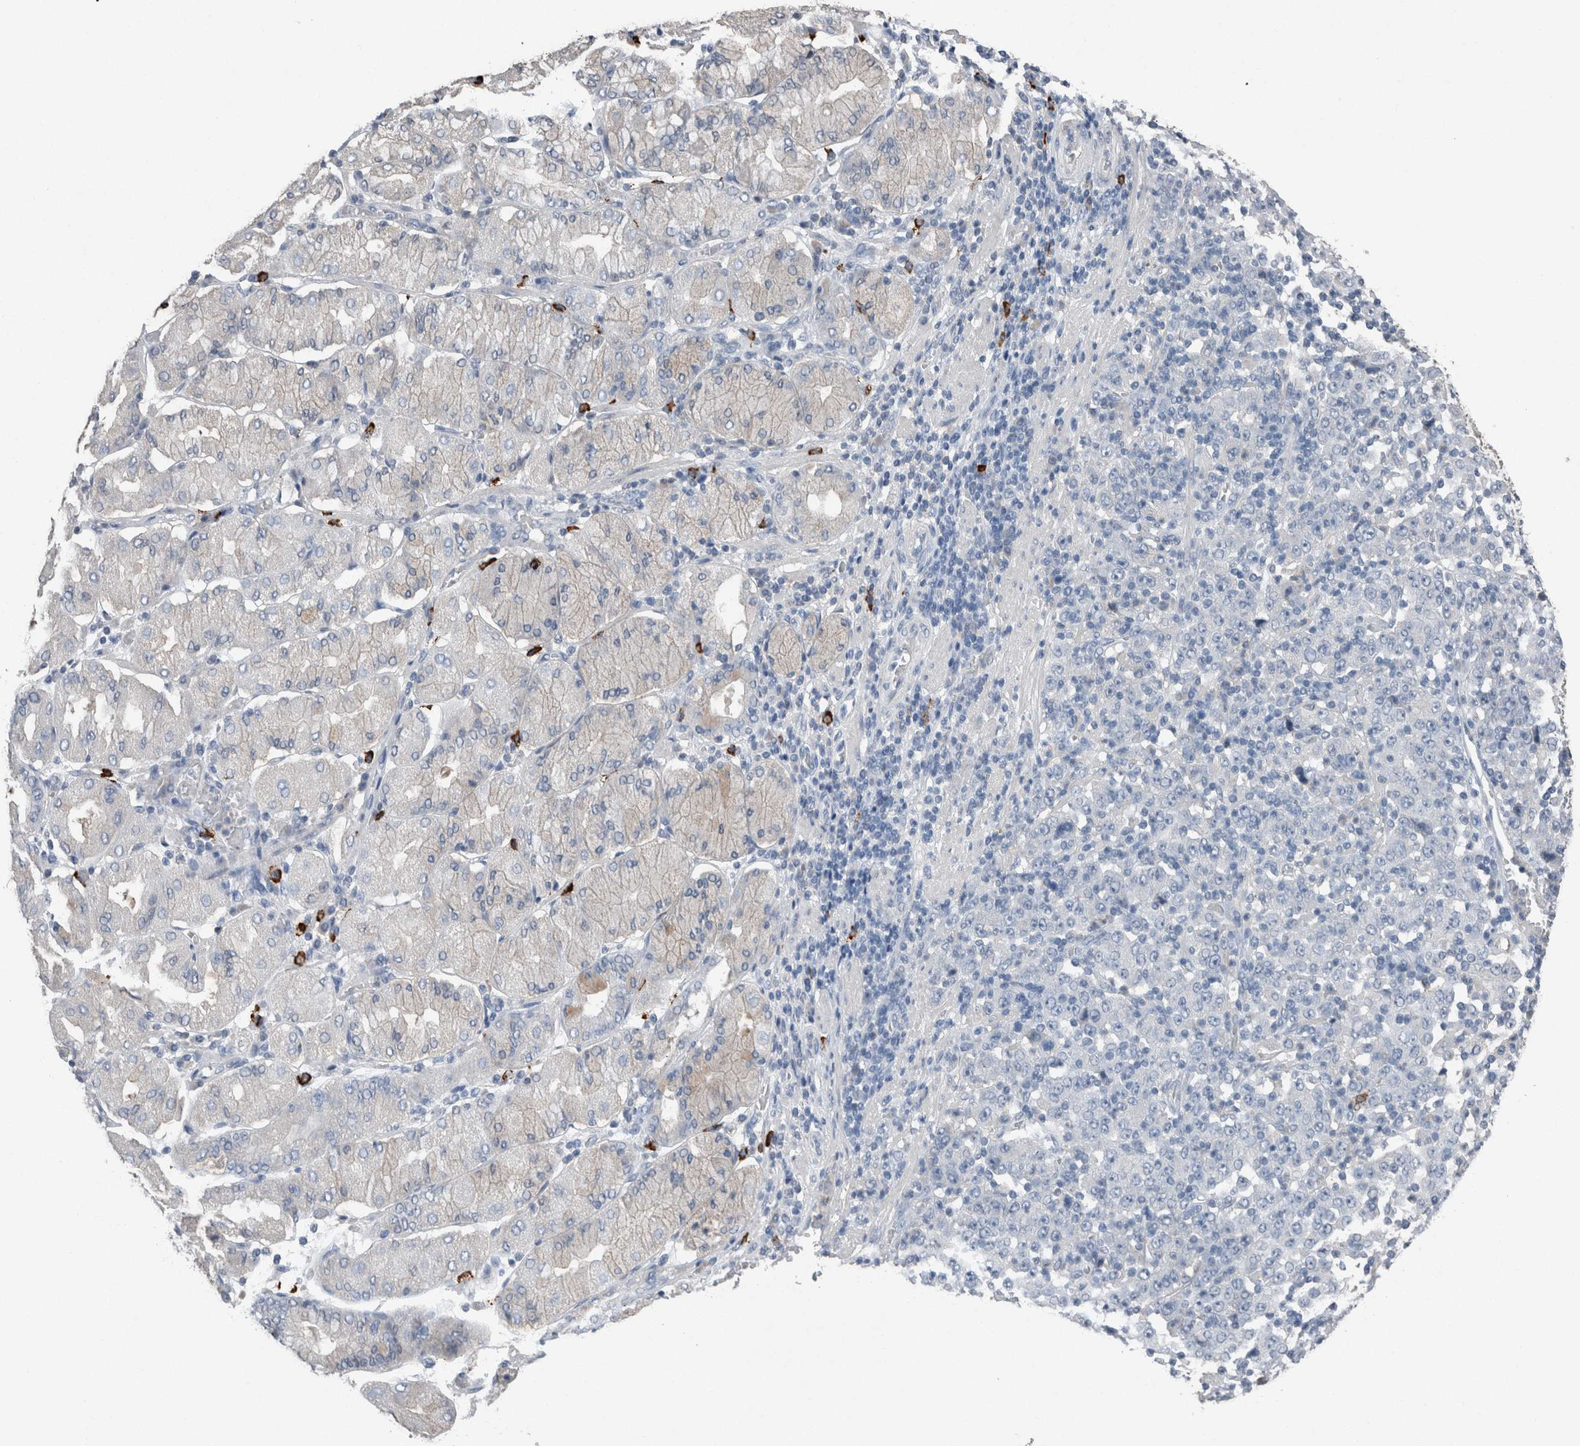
{"staining": {"intensity": "negative", "quantity": "none", "location": "none"}, "tissue": "stomach cancer", "cell_type": "Tumor cells", "image_type": "cancer", "snomed": [{"axis": "morphology", "description": "Normal tissue, NOS"}, {"axis": "morphology", "description": "Adenocarcinoma, NOS"}, {"axis": "topography", "description": "Stomach, upper"}, {"axis": "topography", "description": "Stomach"}], "caption": "DAB (3,3'-diaminobenzidine) immunohistochemical staining of adenocarcinoma (stomach) reveals no significant positivity in tumor cells. (Brightfield microscopy of DAB immunohistochemistry at high magnification).", "gene": "CRNN", "patient": {"sex": "male", "age": 59}}